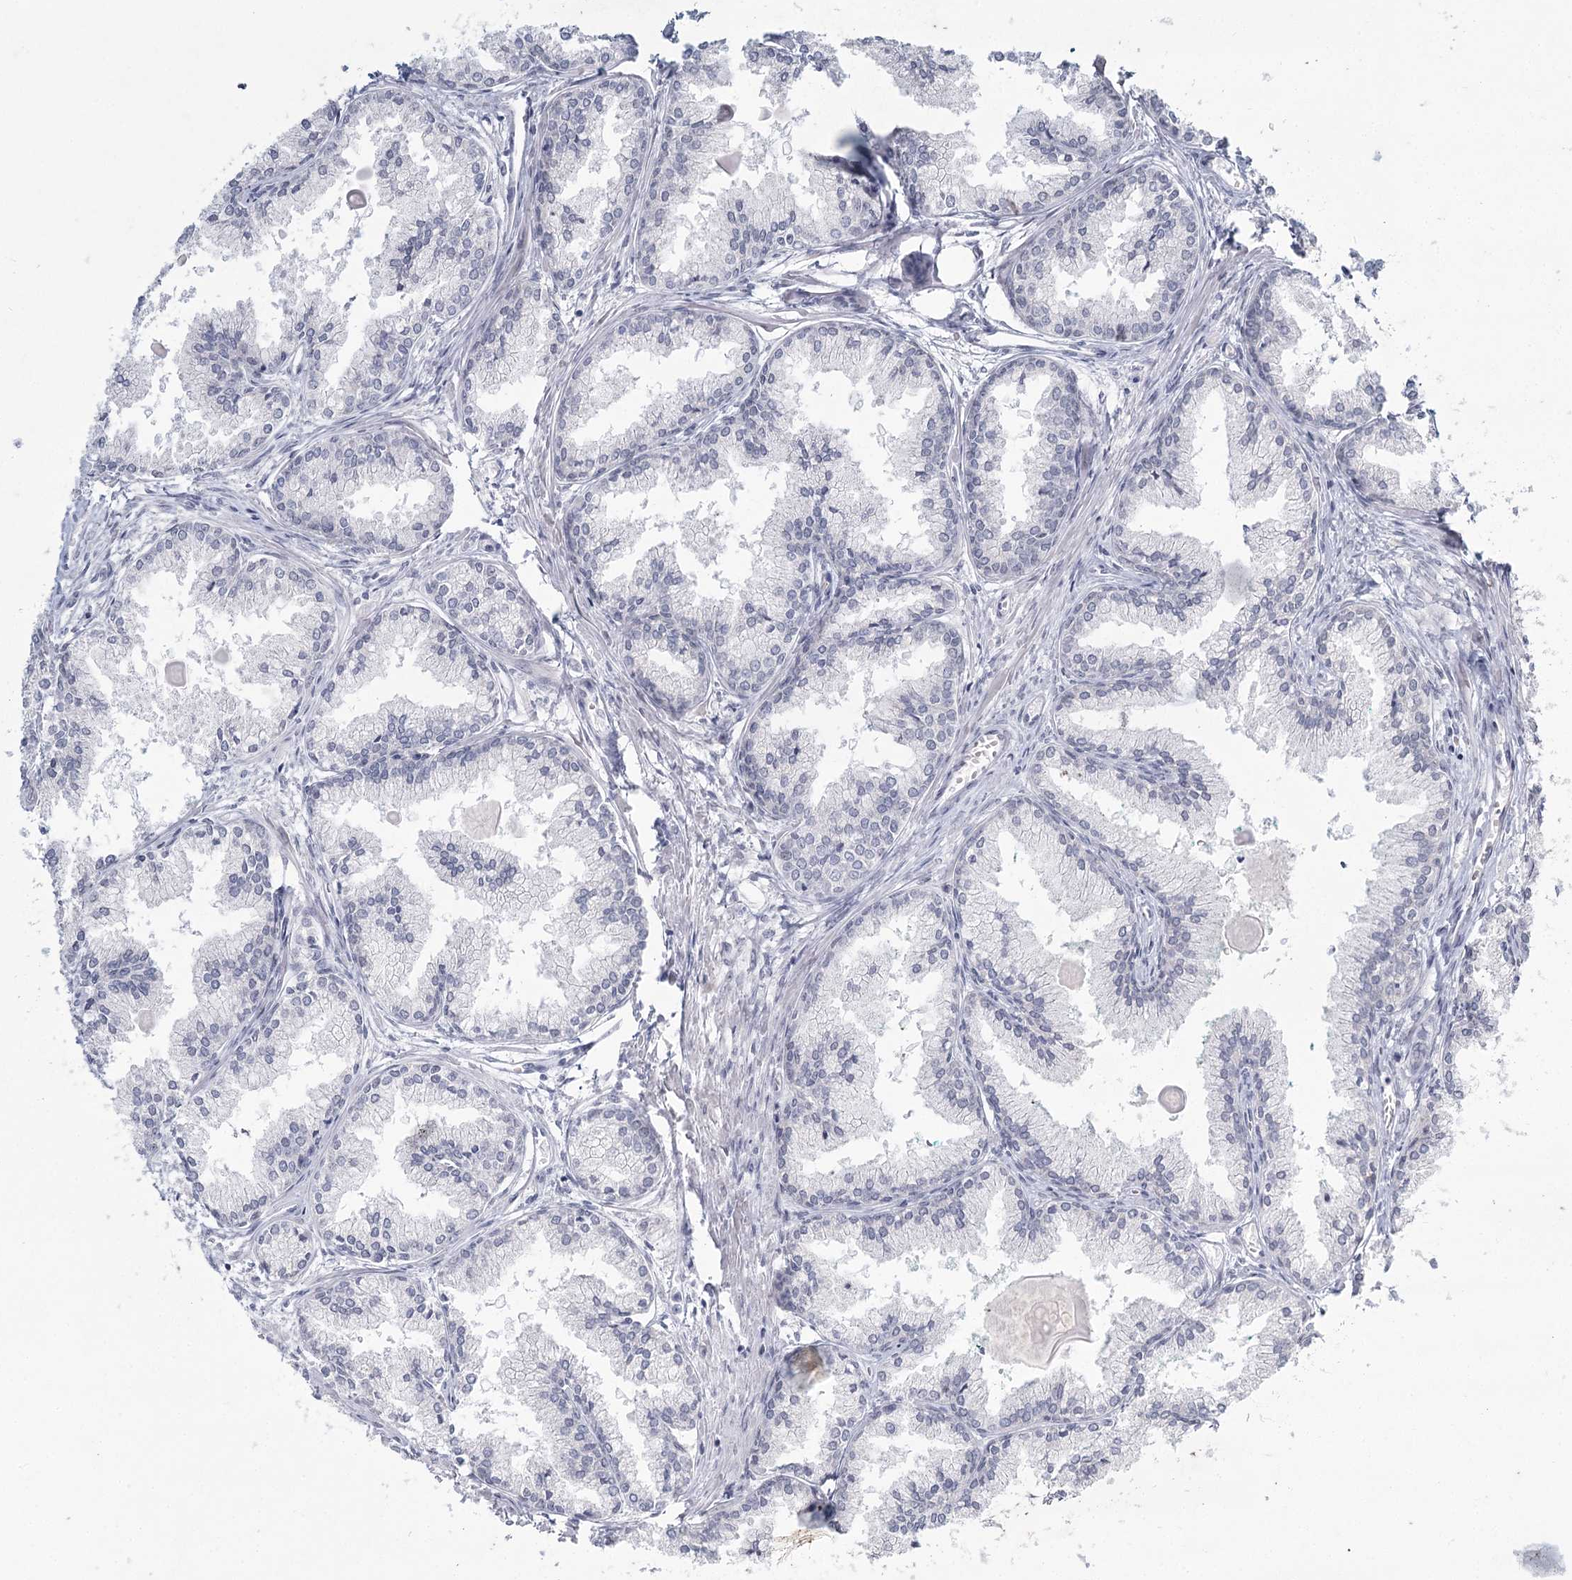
{"staining": {"intensity": "negative", "quantity": "none", "location": "none"}, "tissue": "prostate cancer", "cell_type": "Tumor cells", "image_type": "cancer", "snomed": [{"axis": "morphology", "description": "Adenocarcinoma, High grade"}, {"axis": "topography", "description": "Prostate"}], "caption": "Immunohistochemistry histopathology image of prostate cancer stained for a protein (brown), which reveals no positivity in tumor cells.", "gene": "LY6G5C", "patient": {"sex": "male", "age": 68}}